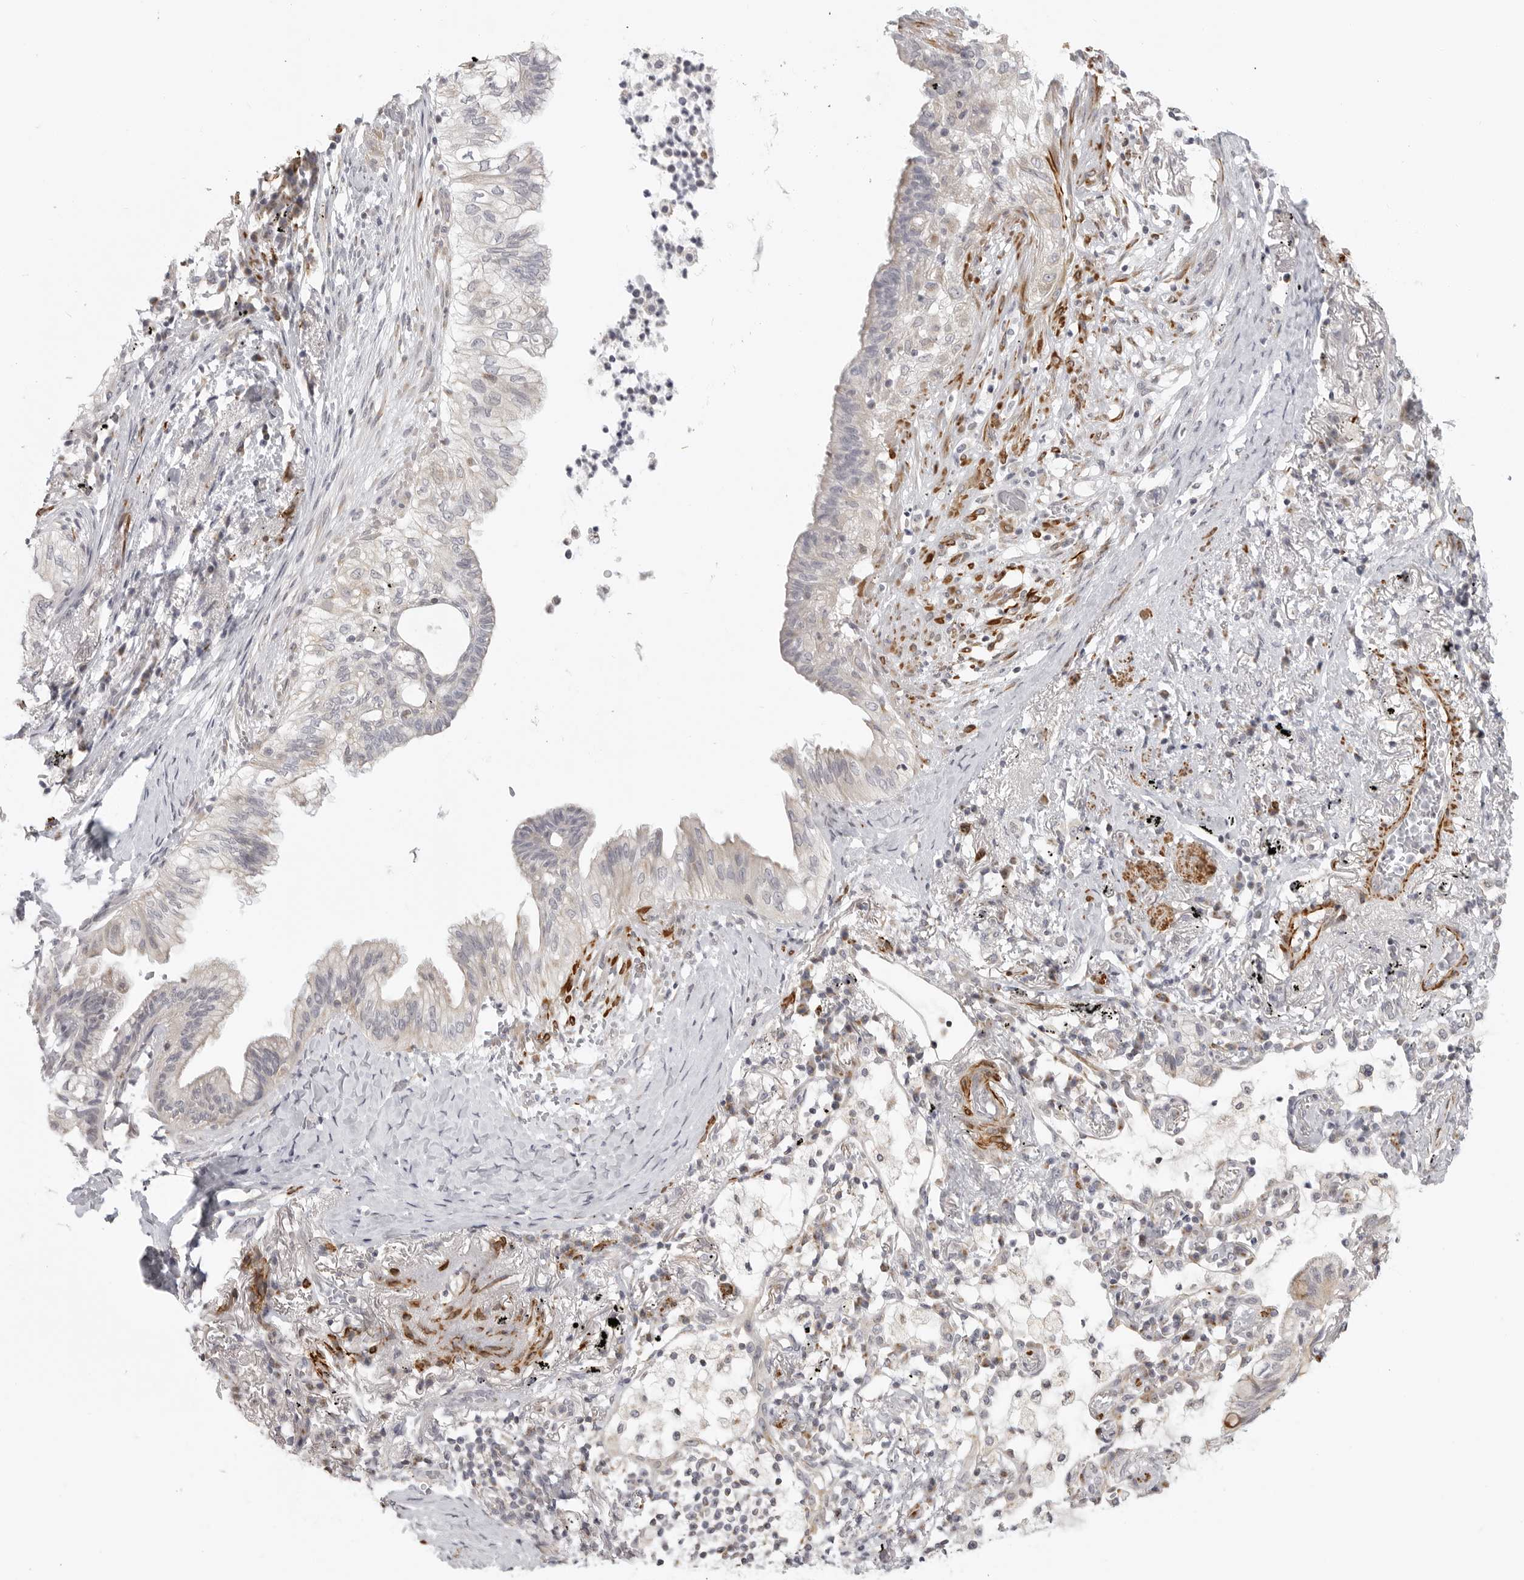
{"staining": {"intensity": "negative", "quantity": "none", "location": "none"}, "tissue": "lung cancer", "cell_type": "Tumor cells", "image_type": "cancer", "snomed": [{"axis": "morphology", "description": "Adenocarcinoma, NOS"}, {"axis": "topography", "description": "Lung"}], "caption": "Immunohistochemistry (IHC) of lung cancer shows no positivity in tumor cells.", "gene": "MAP7D1", "patient": {"sex": "female", "age": 70}}